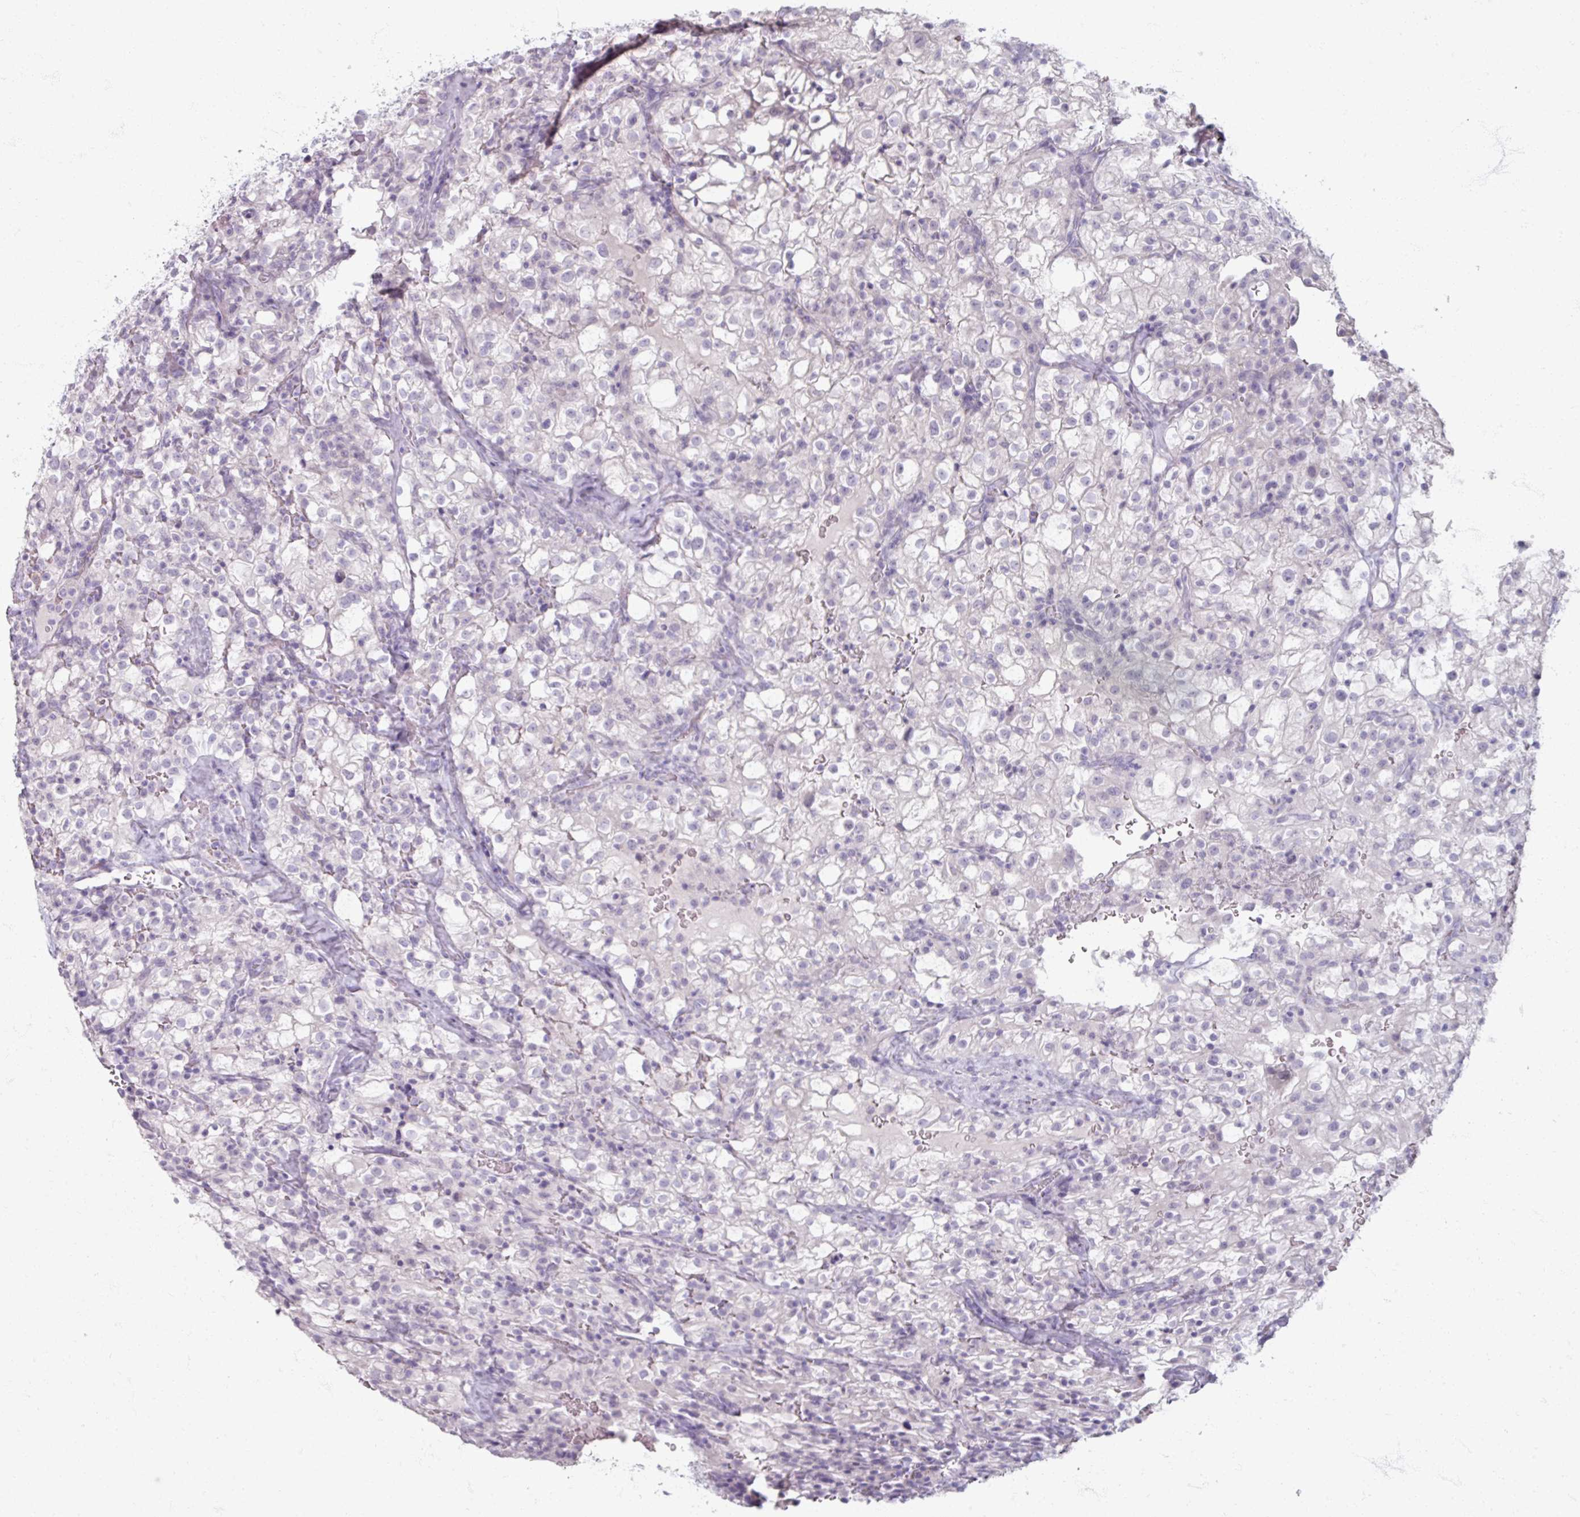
{"staining": {"intensity": "negative", "quantity": "none", "location": "none"}, "tissue": "renal cancer", "cell_type": "Tumor cells", "image_type": "cancer", "snomed": [{"axis": "morphology", "description": "Adenocarcinoma, NOS"}, {"axis": "topography", "description": "Kidney"}], "caption": "This image is of renal adenocarcinoma stained with IHC to label a protein in brown with the nuclei are counter-stained blue. There is no staining in tumor cells.", "gene": "TG", "patient": {"sex": "female", "age": 74}}